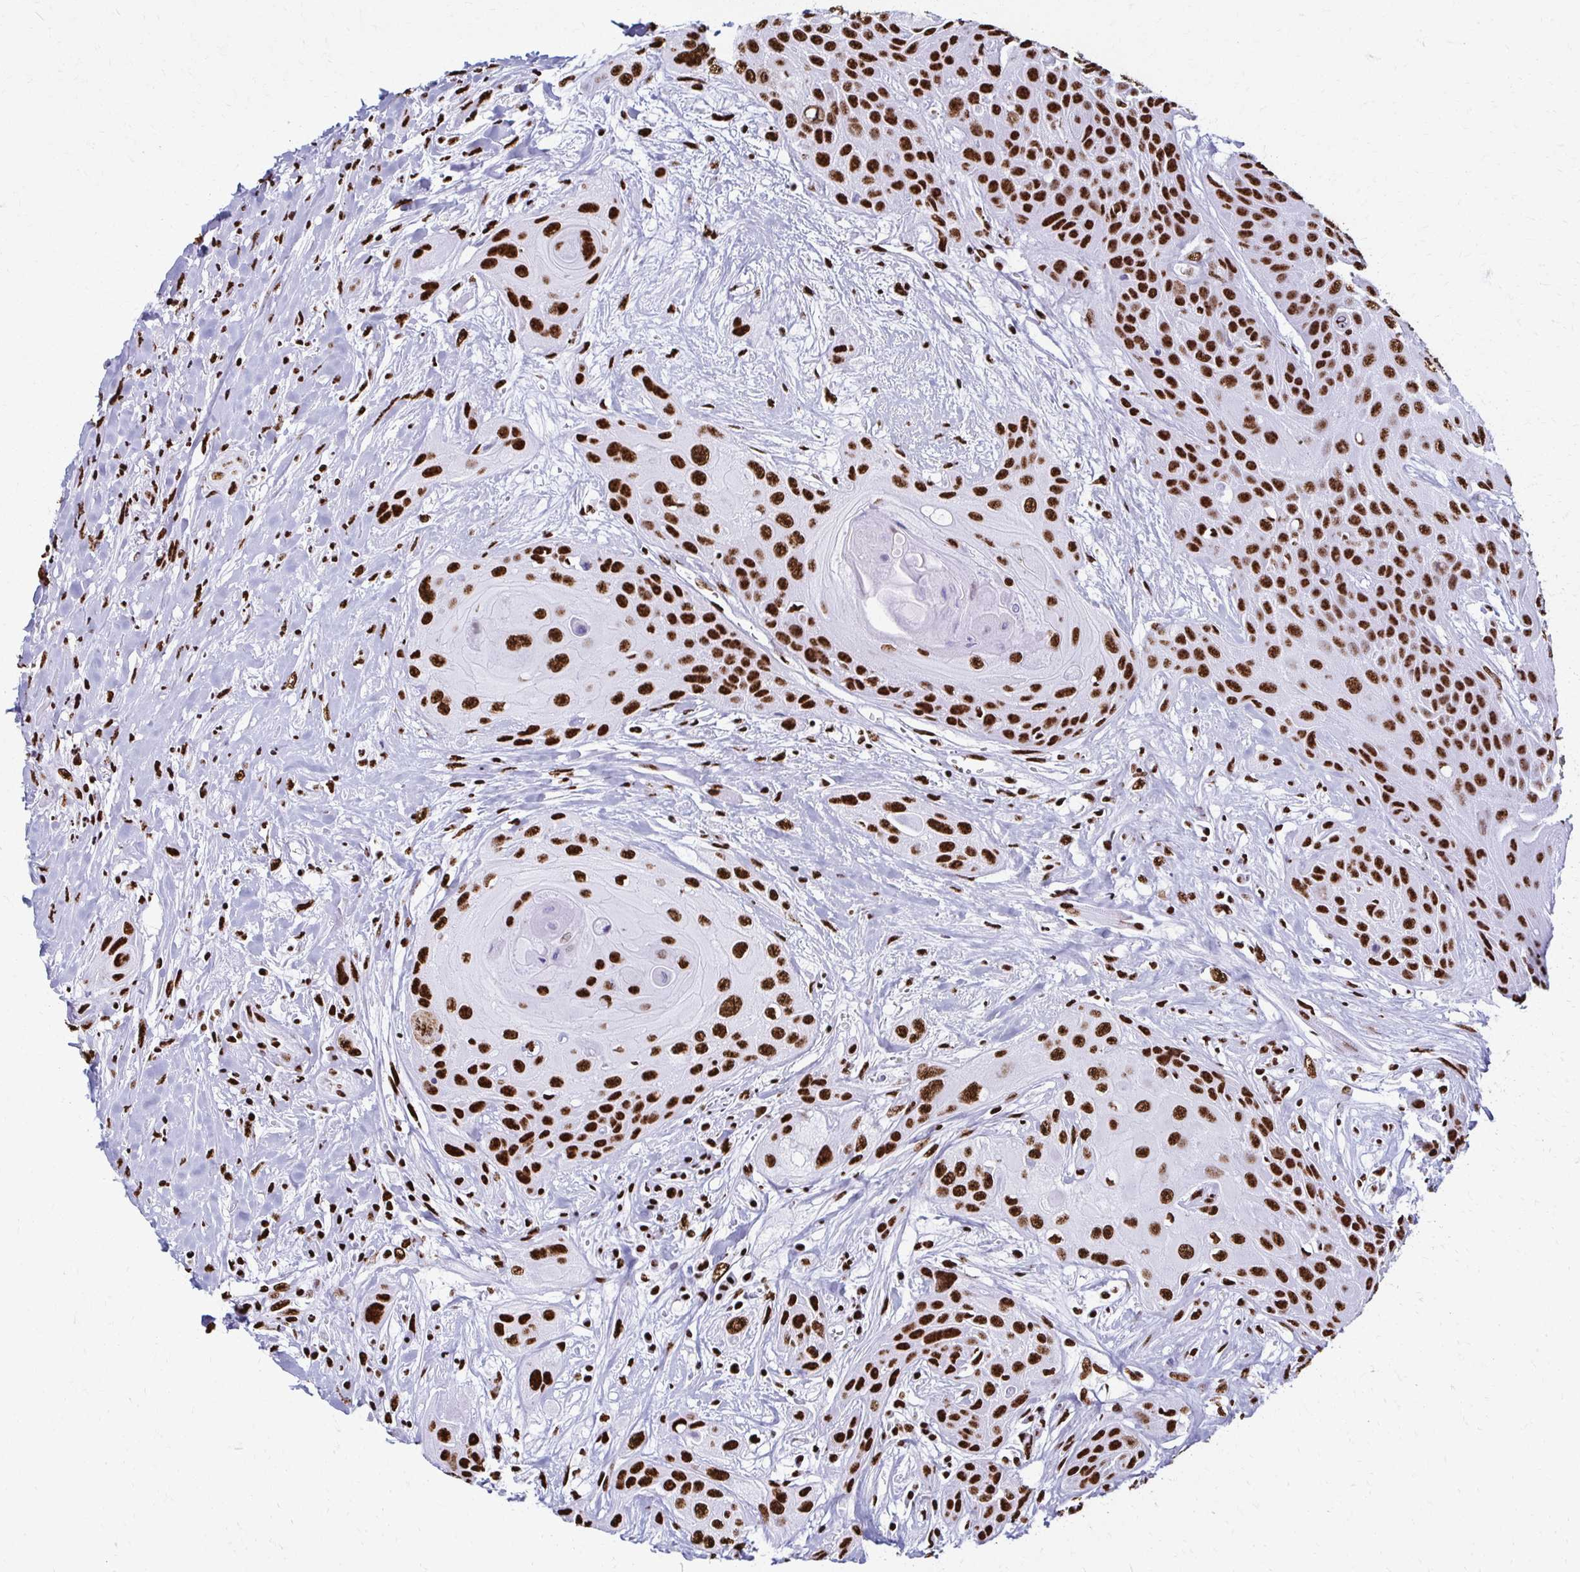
{"staining": {"intensity": "strong", "quantity": ">75%", "location": "nuclear"}, "tissue": "head and neck cancer", "cell_type": "Tumor cells", "image_type": "cancer", "snomed": [{"axis": "morphology", "description": "Squamous cell carcinoma, NOS"}, {"axis": "topography", "description": "Head-Neck"}], "caption": "Squamous cell carcinoma (head and neck) was stained to show a protein in brown. There is high levels of strong nuclear expression in approximately >75% of tumor cells.", "gene": "NONO", "patient": {"sex": "female", "age": 73}}